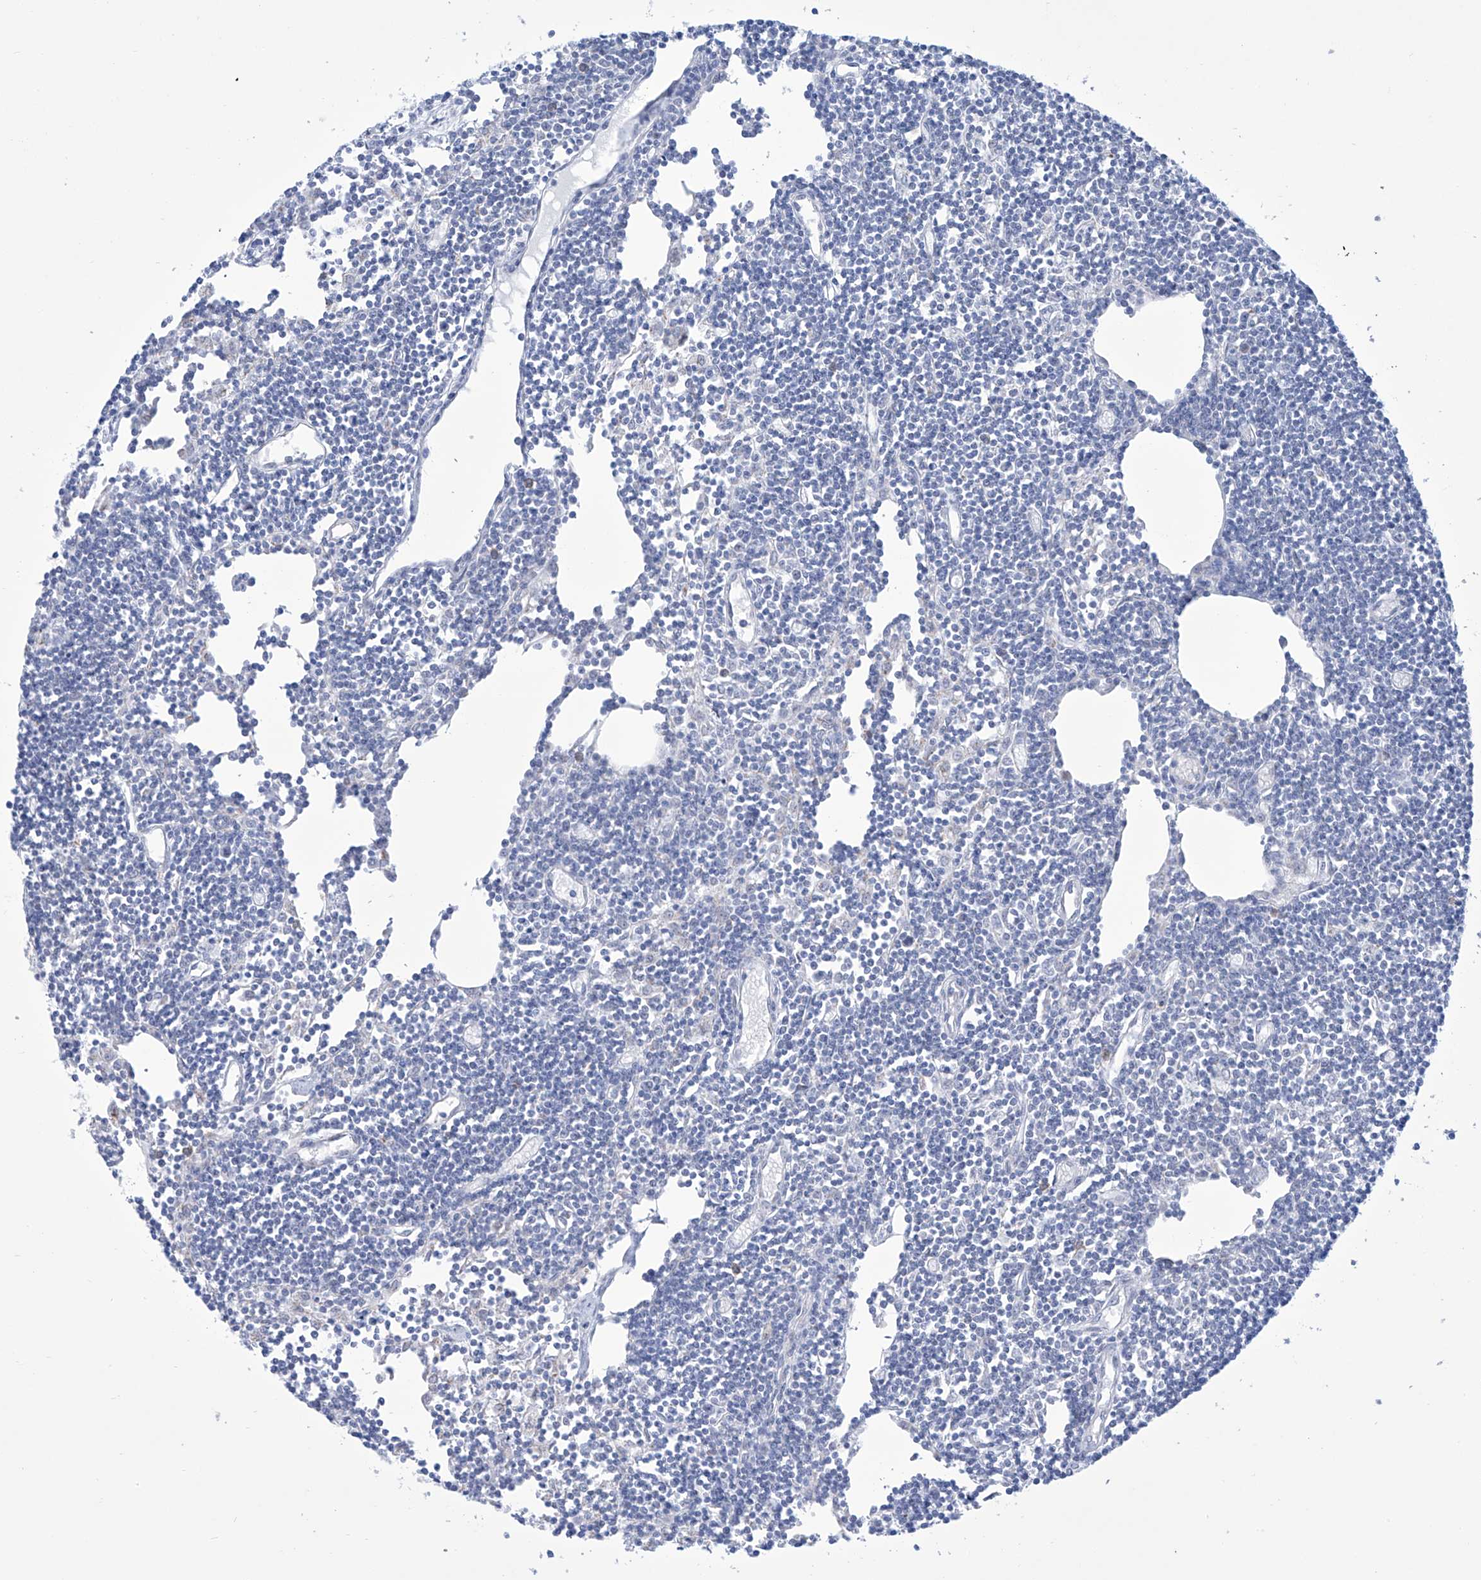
{"staining": {"intensity": "negative", "quantity": "none", "location": "none"}, "tissue": "lymph node", "cell_type": "Germinal center cells", "image_type": "normal", "snomed": [{"axis": "morphology", "description": "Normal tissue, NOS"}, {"axis": "topography", "description": "Lymph node"}], "caption": "This is a histopathology image of immunohistochemistry (IHC) staining of unremarkable lymph node, which shows no staining in germinal center cells. The staining was performed using DAB (3,3'-diaminobenzidine) to visualize the protein expression in brown, while the nuclei were stained in blue with hematoxylin (Magnification: 20x).", "gene": "ALDH6A1", "patient": {"sex": "female", "age": 11}}